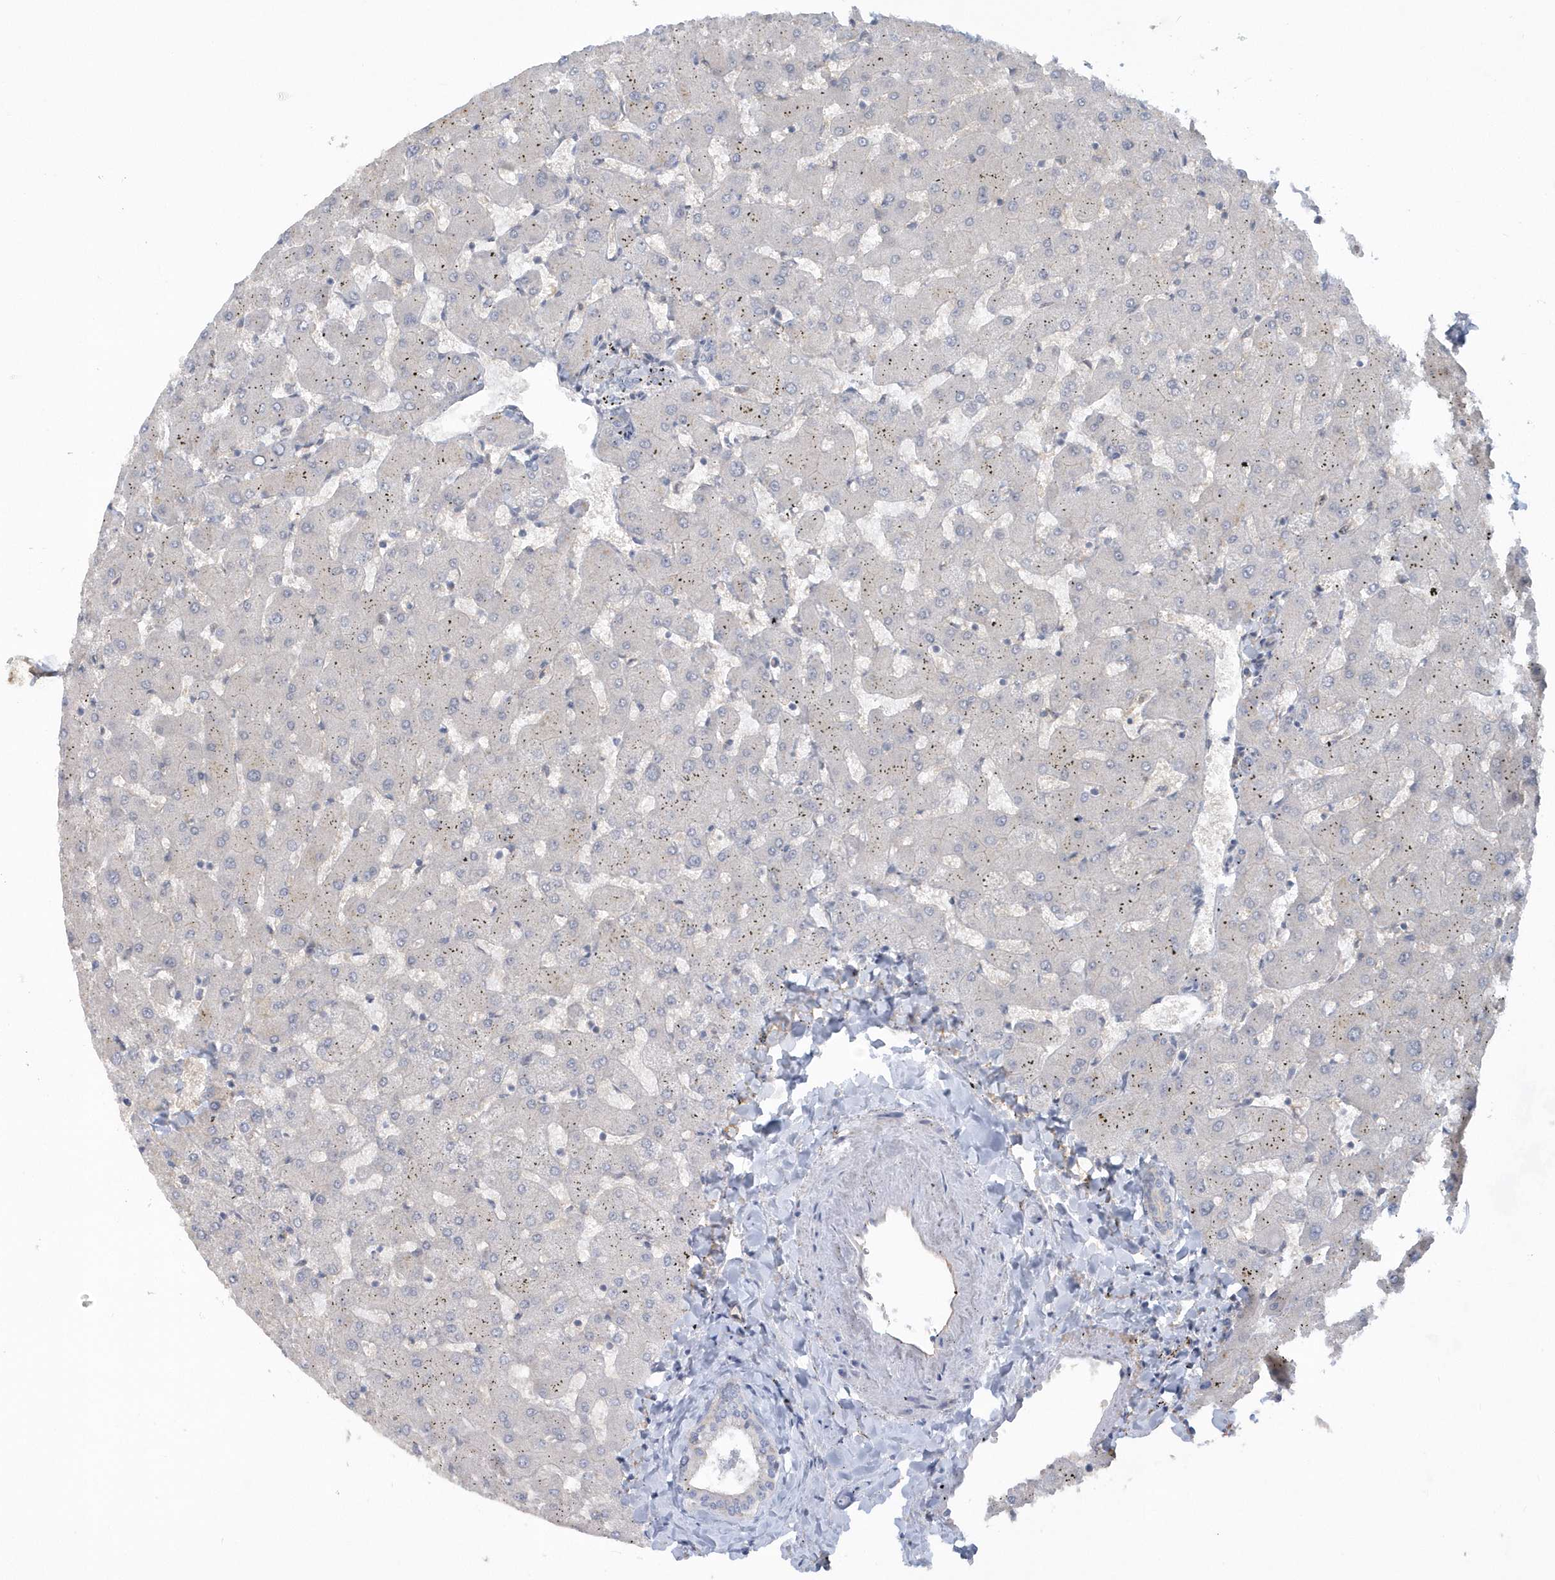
{"staining": {"intensity": "negative", "quantity": "none", "location": "none"}, "tissue": "liver", "cell_type": "Cholangiocytes", "image_type": "normal", "snomed": [{"axis": "morphology", "description": "Normal tissue, NOS"}, {"axis": "topography", "description": "Liver"}], "caption": "A high-resolution micrograph shows immunohistochemistry (IHC) staining of normal liver, which reveals no significant expression in cholangiocytes. (DAB immunohistochemistry (IHC), high magnification).", "gene": "RAI14", "patient": {"sex": "female", "age": 63}}